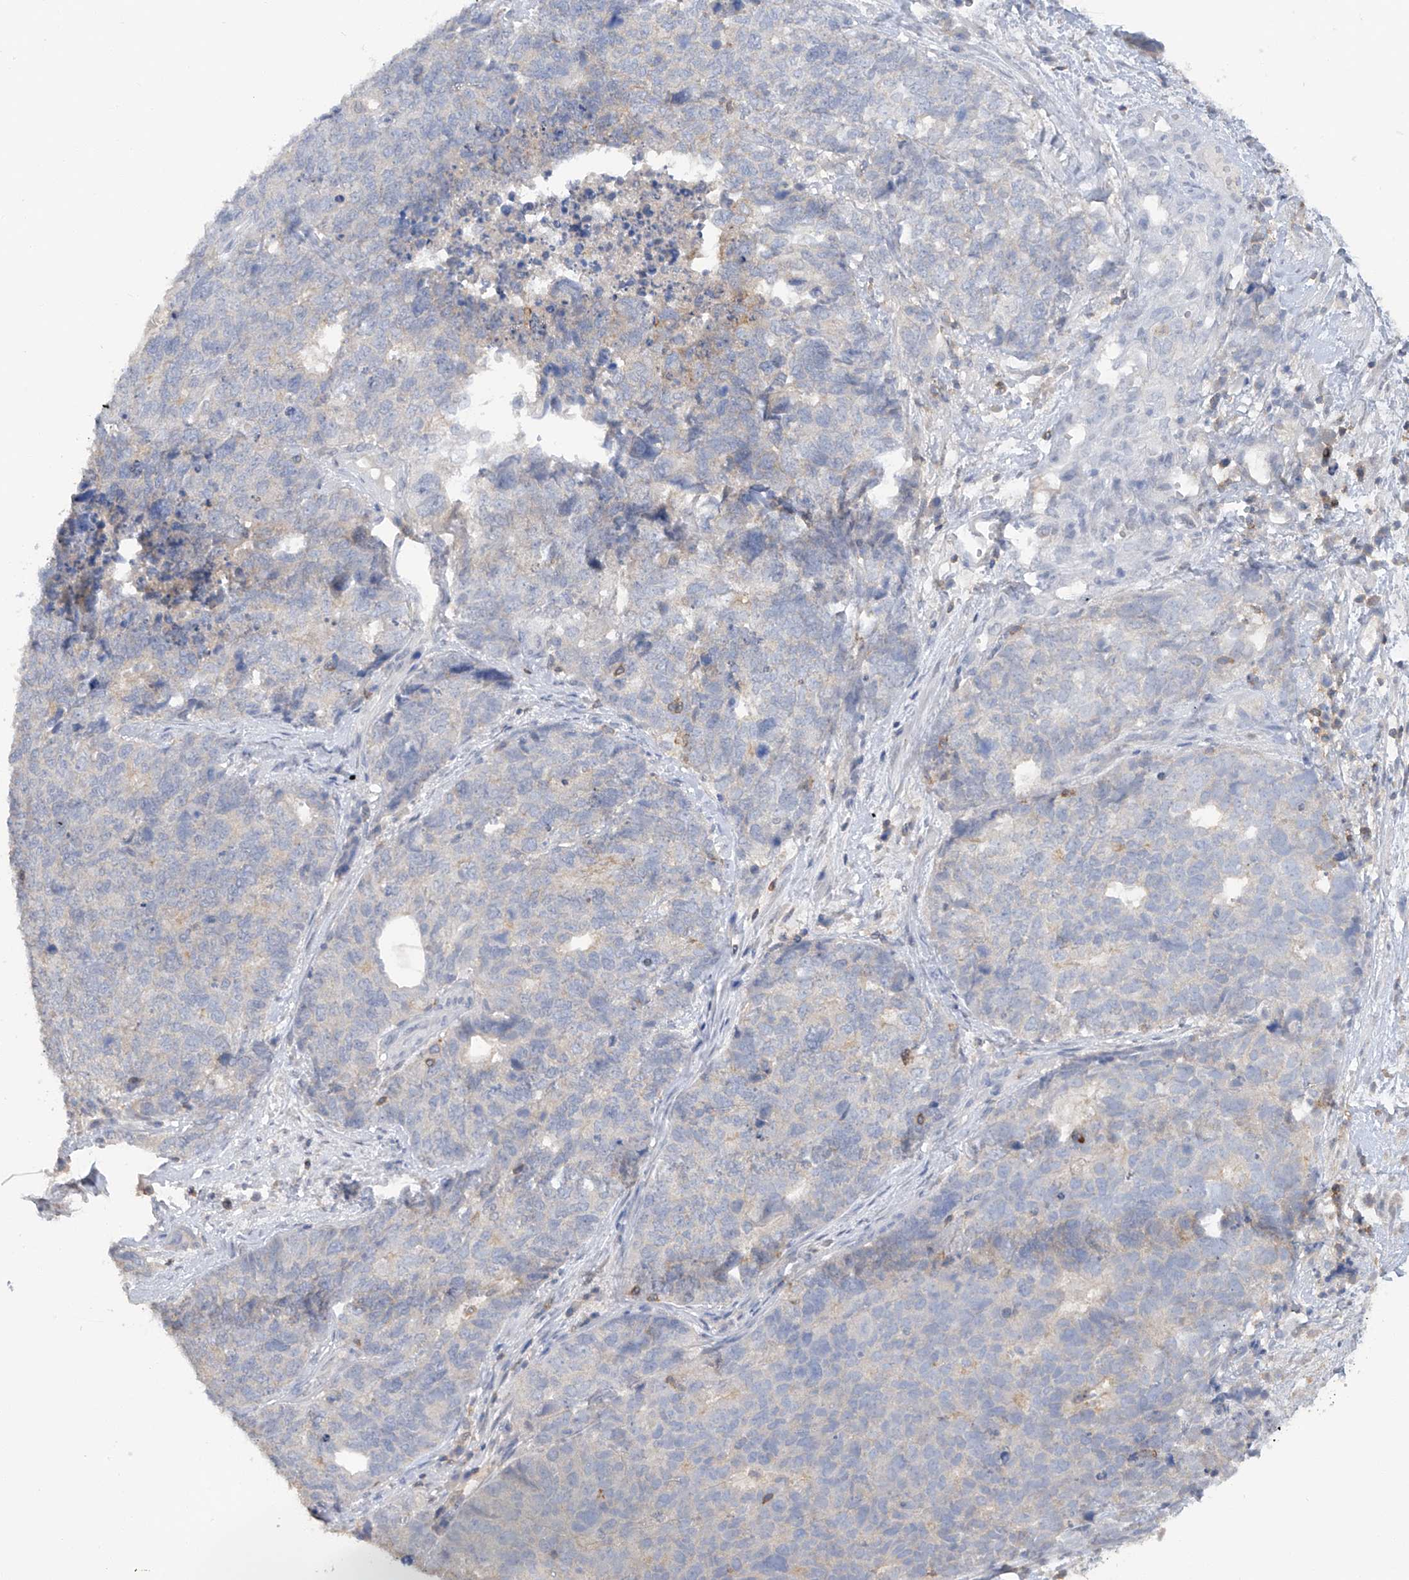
{"staining": {"intensity": "negative", "quantity": "none", "location": "none"}, "tissue": "cervical cancer", "cell_type": "Tumor cells", "image_type": "cancer", "snomed": [{"axis": "morphology", "description": "Squamous cell carcinoma, NOS"}, {"axis": "topography", "description": "Cervix"}], "caption": "Tumor cells are negative for brown protein staining in cervical cancer (squamous cell carcinoma). (DAB immunohistochemistry with hematoxylin counter stain).", "gene": "HAS3", "patient": {"sex": "female", "age": 63}}